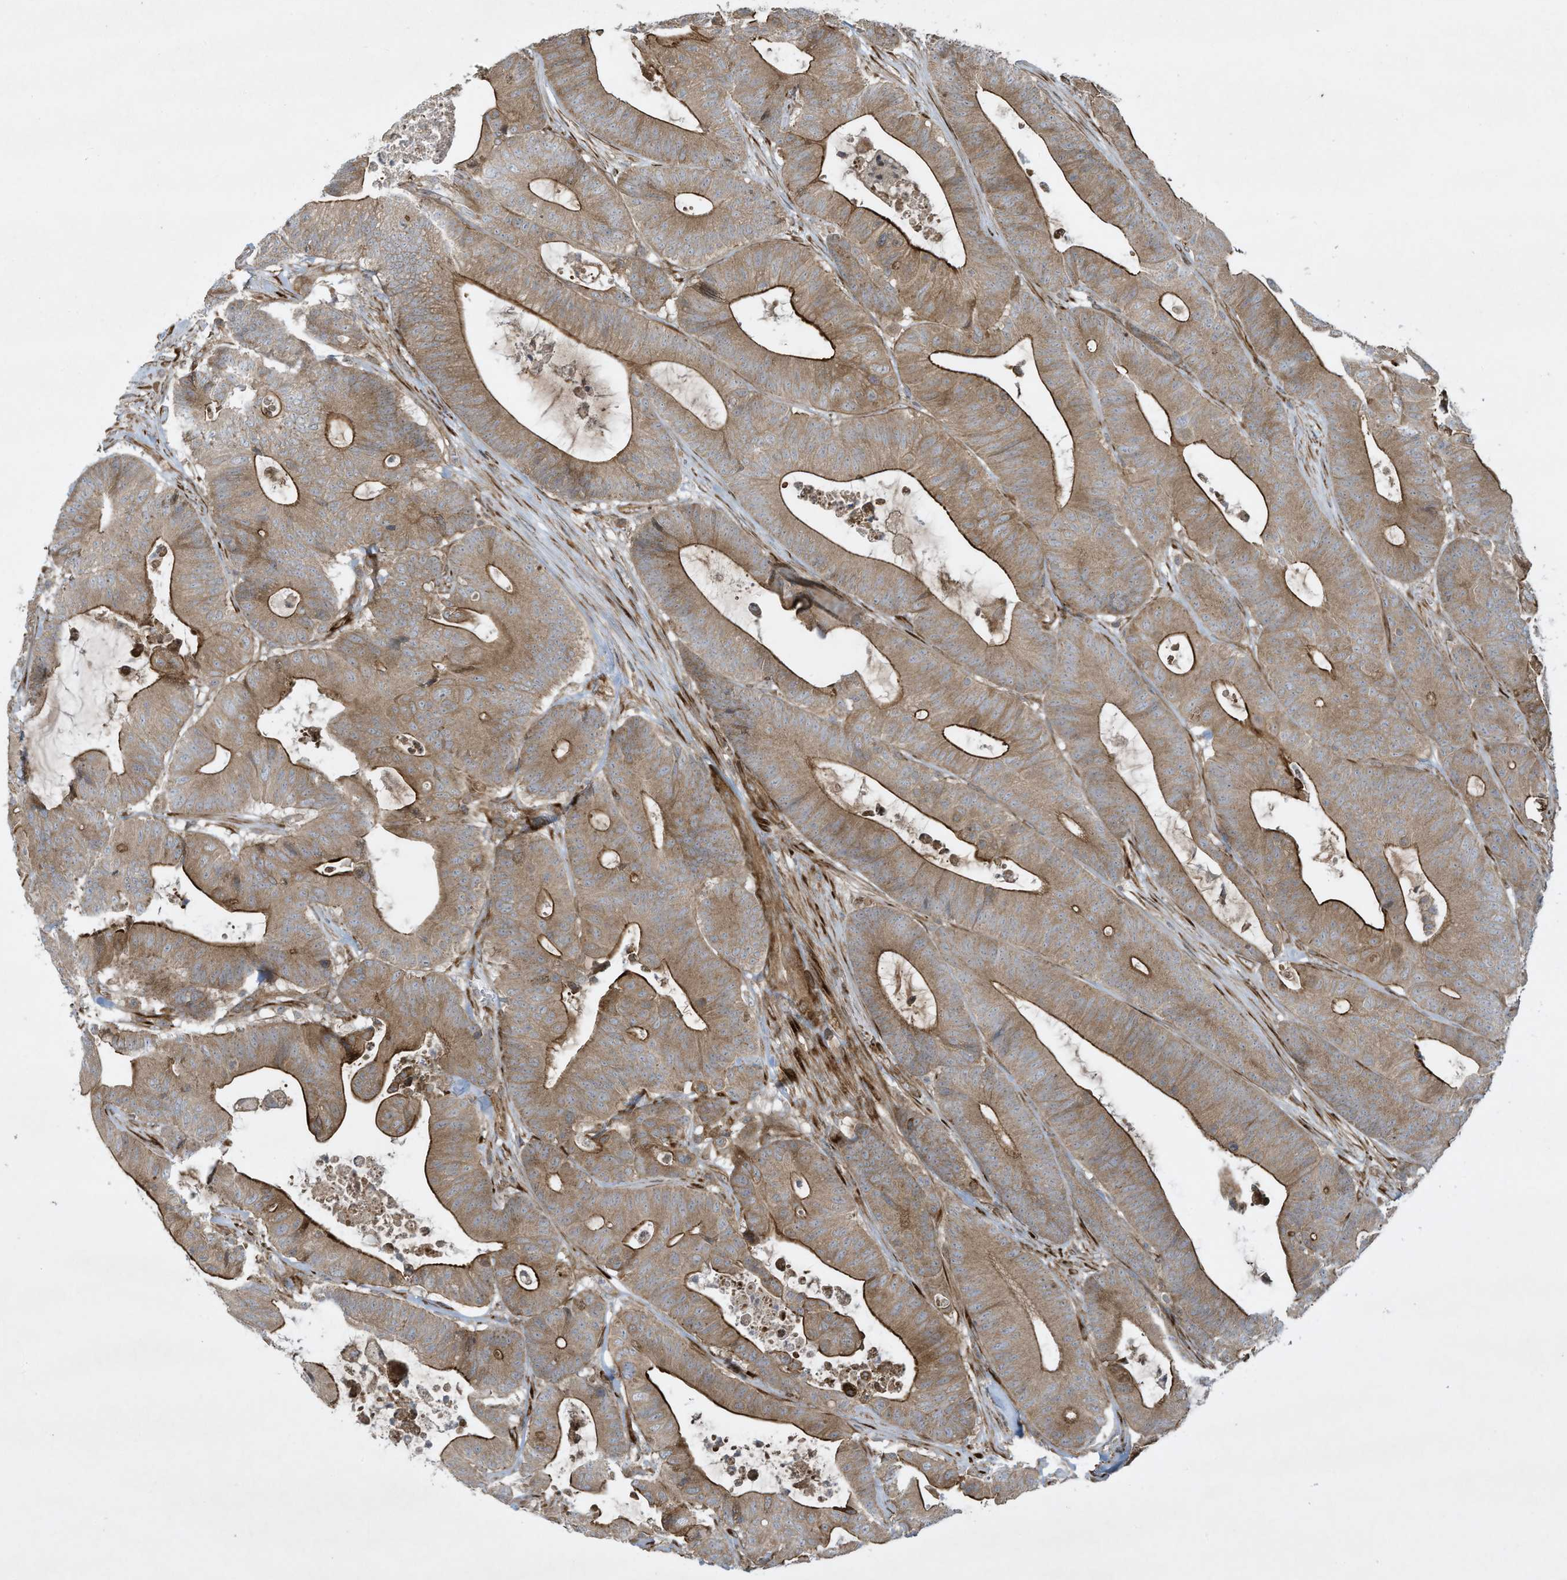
{"staining": {"intensity": "moderate", "quantity": ">75%", "location": "cytoplasmic/membranous"}, "tissue": "colorectal cancer", "cell_type": "Tumor cells", "image_type": "cancer", "snomed": [{"axis": "morphology", "description": "Adenocarcinoma, NOS"}, {"axis": "topography", "description": "Colon"}], "caption": "A brown stain highlights moderate cytoplasmic/membranous staining of a protein in colorectal cancer tumor cells.", "gene": "DDIT4", "patient": {"sex": "female", "age": 84}}